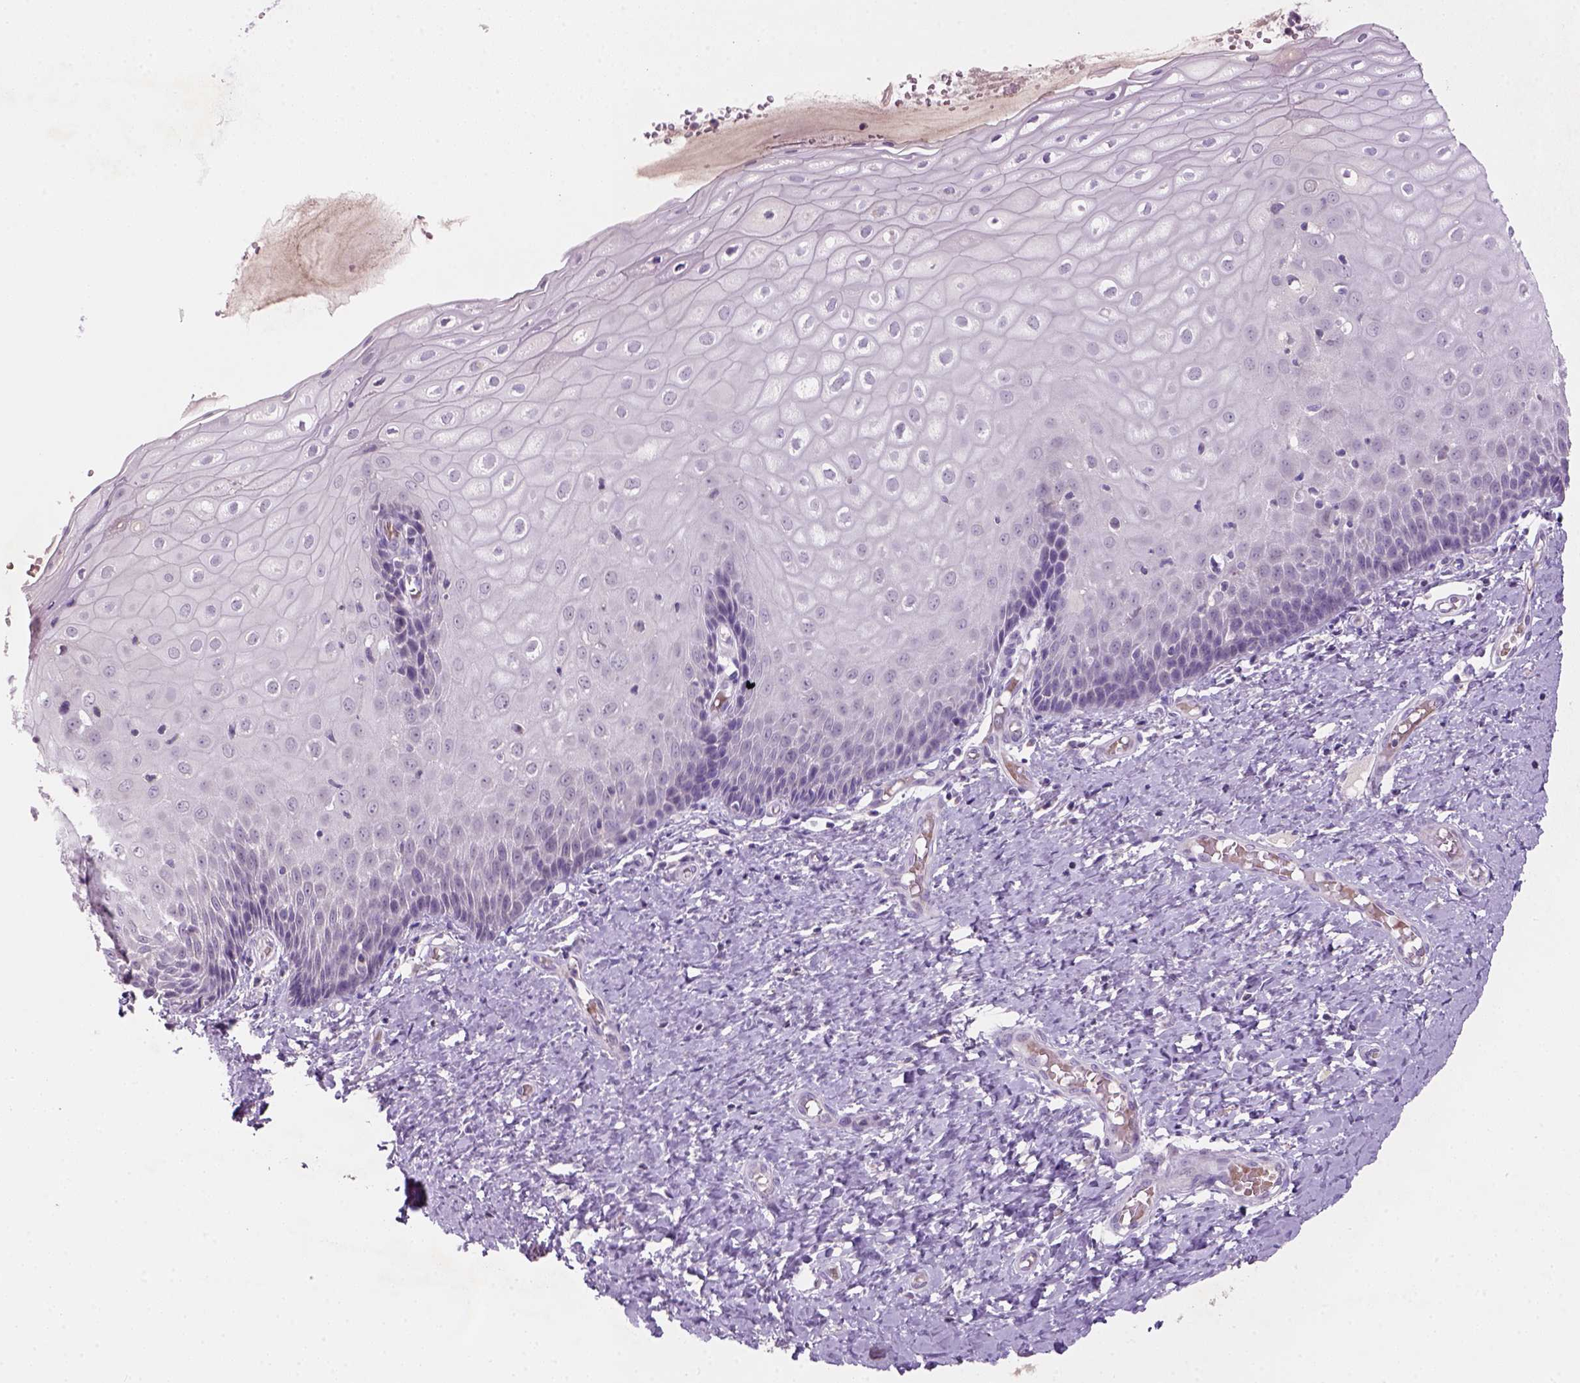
{"staining": {"intensity": "negative", "quantity": "none", "location": "none"}, "tissue": "cervix", "cell_type": "Glandular cells", "image_type": "normal", "snomed": [{"axis": "morphology", "description": "Normal tissue, NOS"}, {"axis": "topography", "description": "Cervix"}], "caption": "Immunohistochemistry (IHC) histopathology image of normal cervix: cervix stained with DAB displays no significant protein positivity in glandular cells.", "gene": "ZMAT4", "patient": {"sex": "female", "age": 37}}